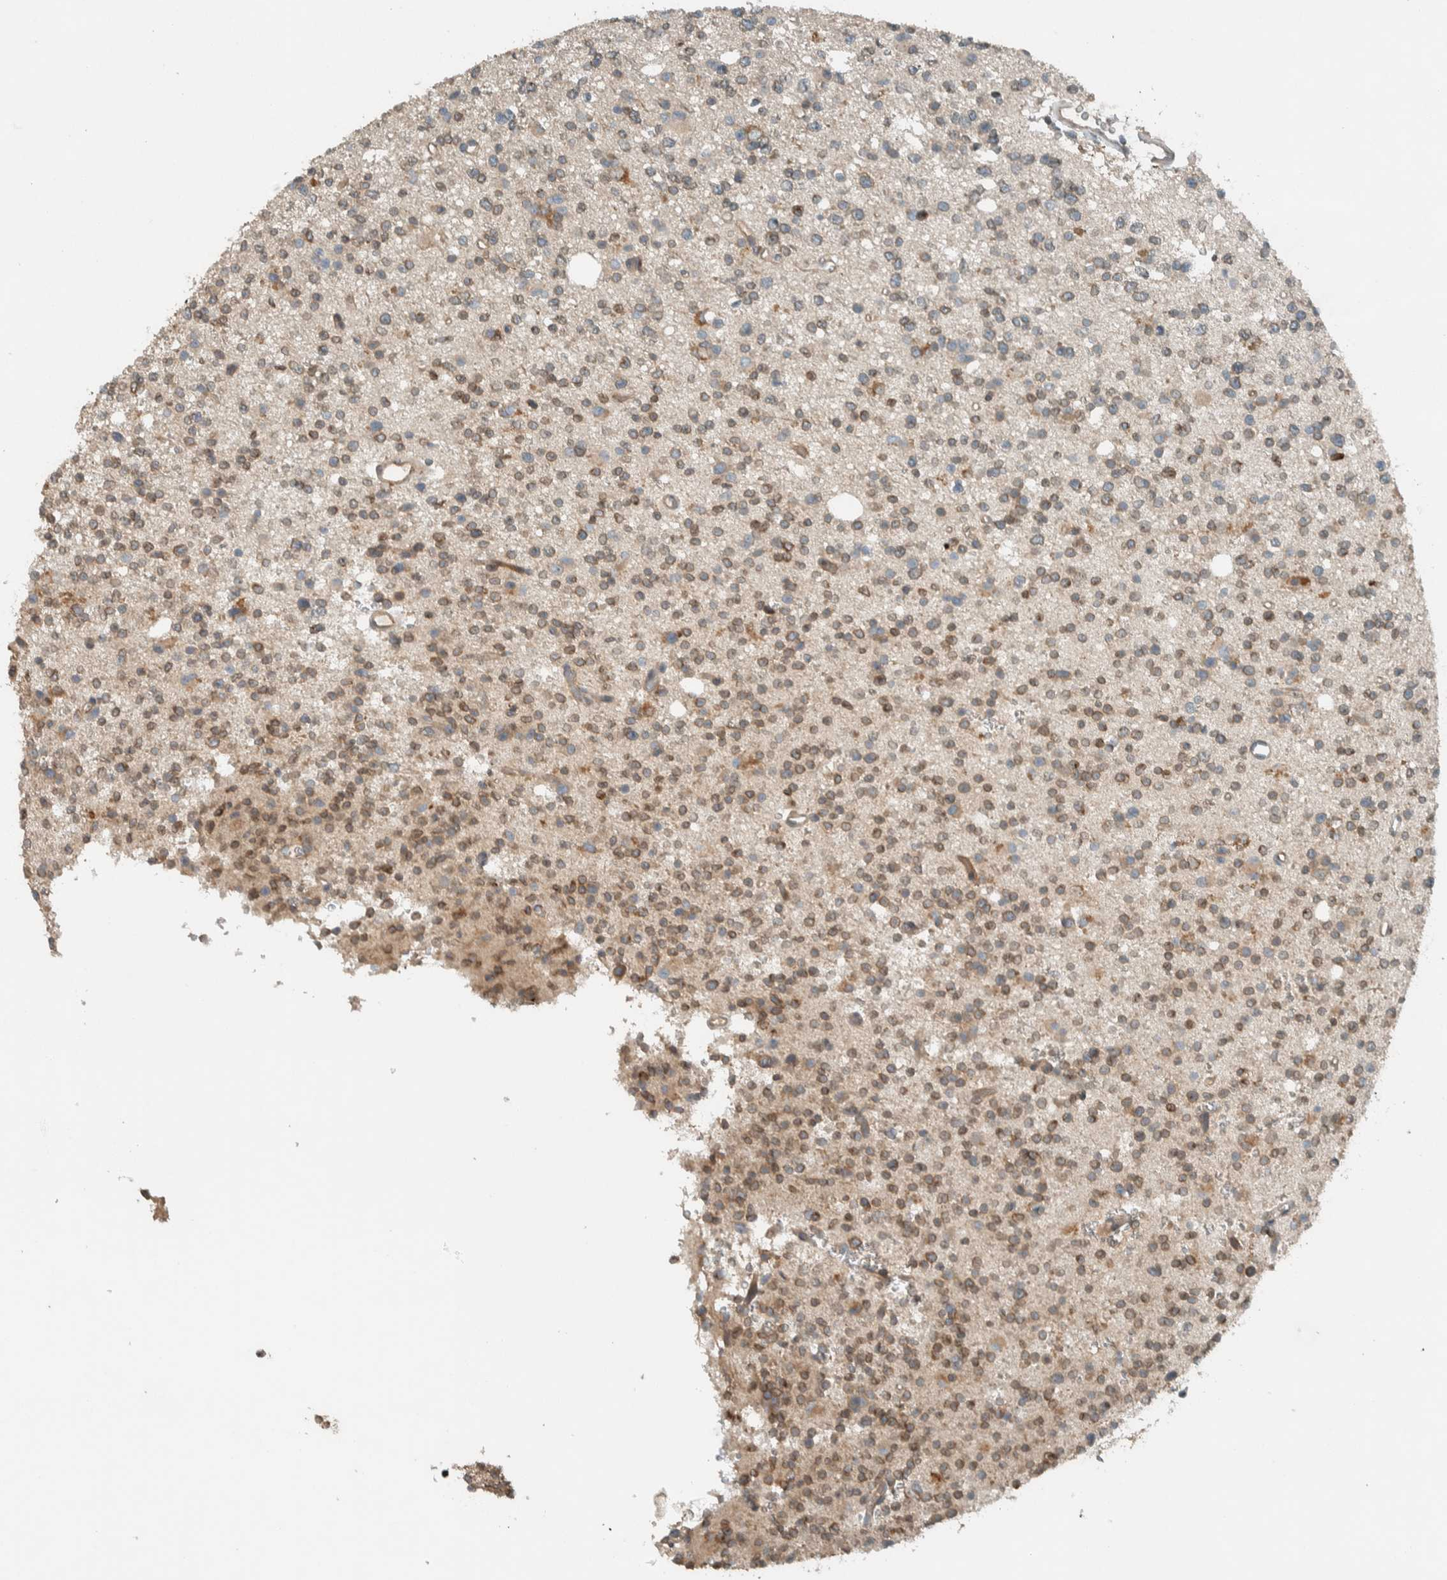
{"staining": {"intensity": "moderate", "quantity": "25%-75%", "location": "cytoplasmic/membranous"}, "tissue": "glioma", "cell_type": "Tumor cells", "image_type": "cancer", "snomed": [{"axis": "morphology", "description": "Glioma, malignant, High grade"}, {"axis": "topography", "description": "Brain"}], "caption": "Moderate cytoplasmic/membranous protein positivity is appreciated in approximately 25%-75% of tumor cells in glioma.", "gene": "SEL1L", "patient": {"sex": "female", "age": 62}}